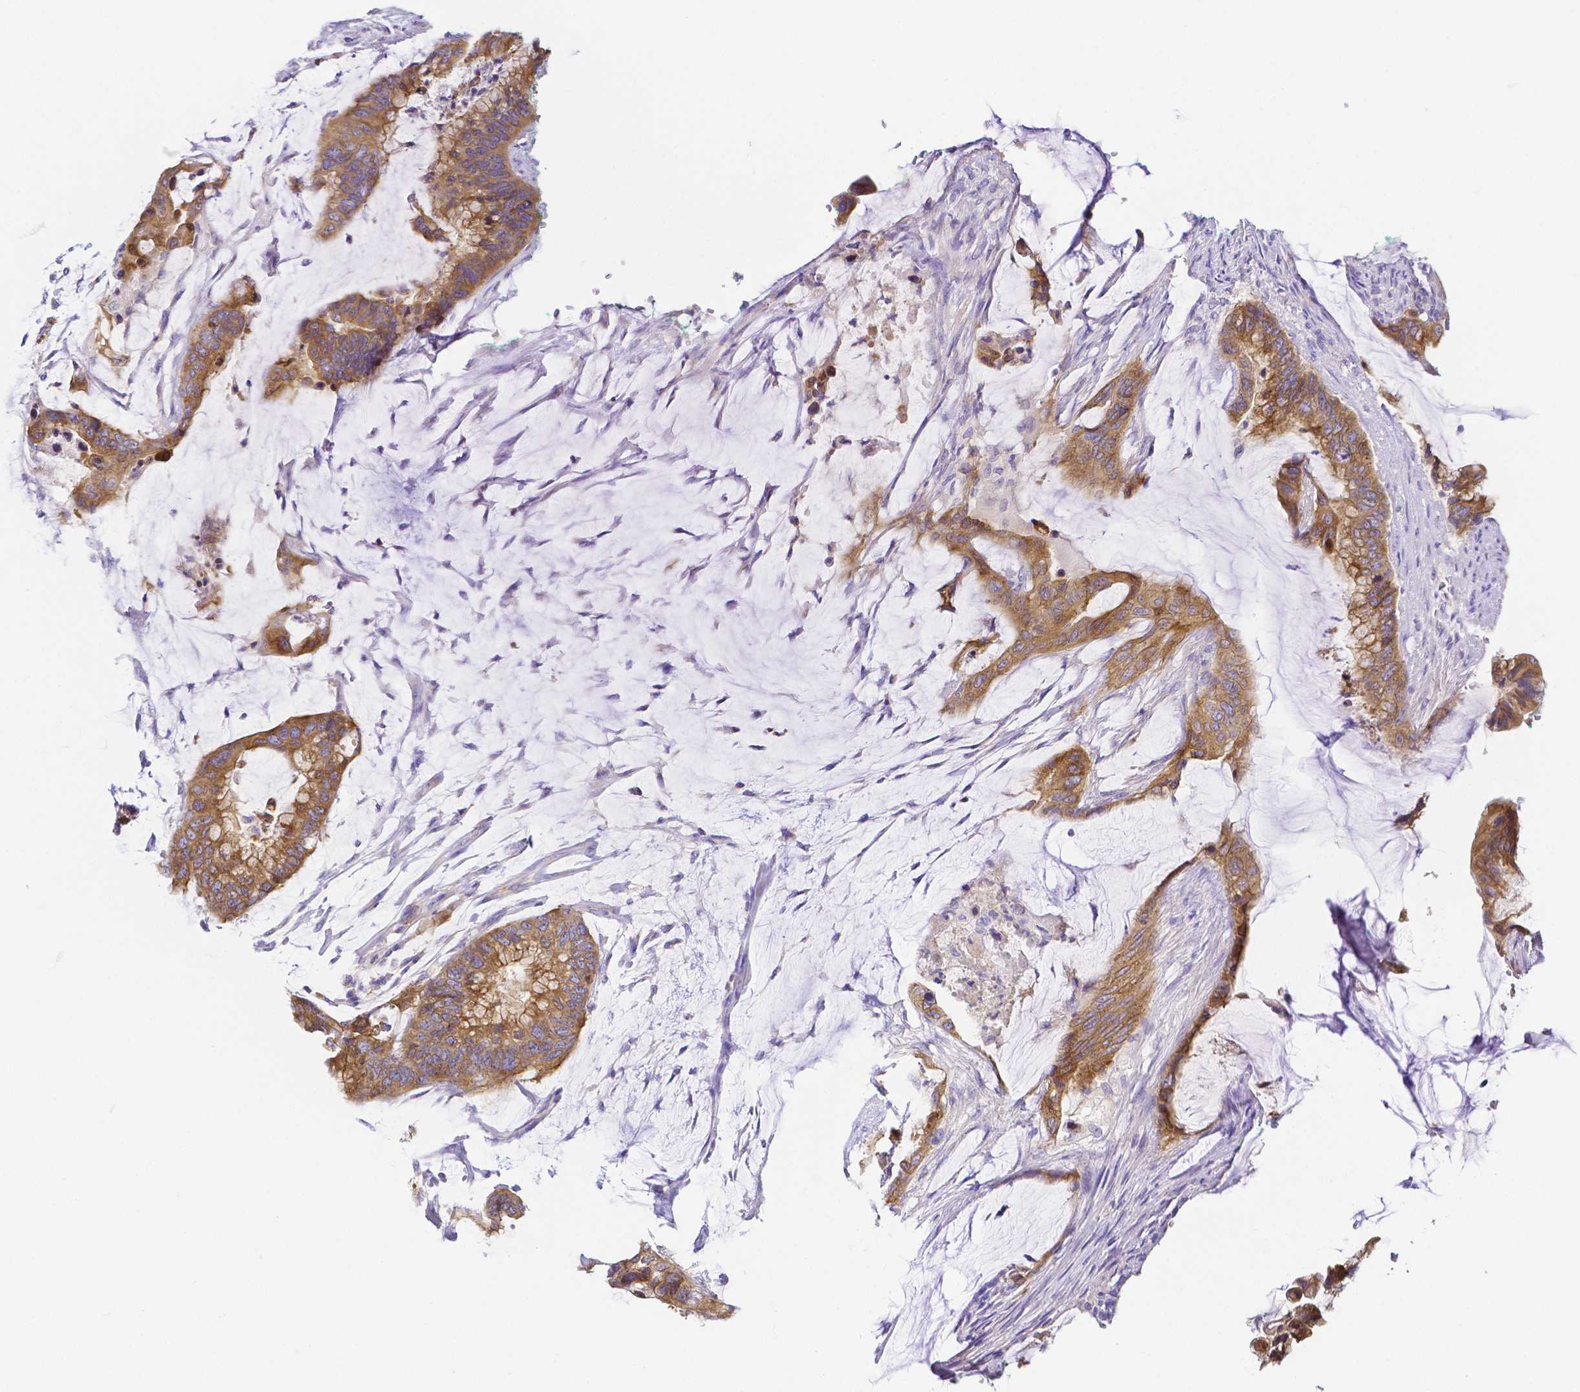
{"staining": {"intensity": "moderate", "quantity": ">75%", "location": "cytoplasmic/membranous"}, "tissue": "colorectal cancer", "cell_type": "Tumor cells", "image_type": "cancer", "snomed": [{"axis": "morphology", "description": "Adenocarcinoma, NOS"}, {"axis": "topography", "description": "Rectum"}], "caption": "Moderate cytoplasmic/membranous positivity for a protein is identified in approximately >75% of tumor cells of colorectal cancer using immunohistochemistry (IHC).", "gene": "PKP3", "patient": {"sex": "female", "age": 59}}